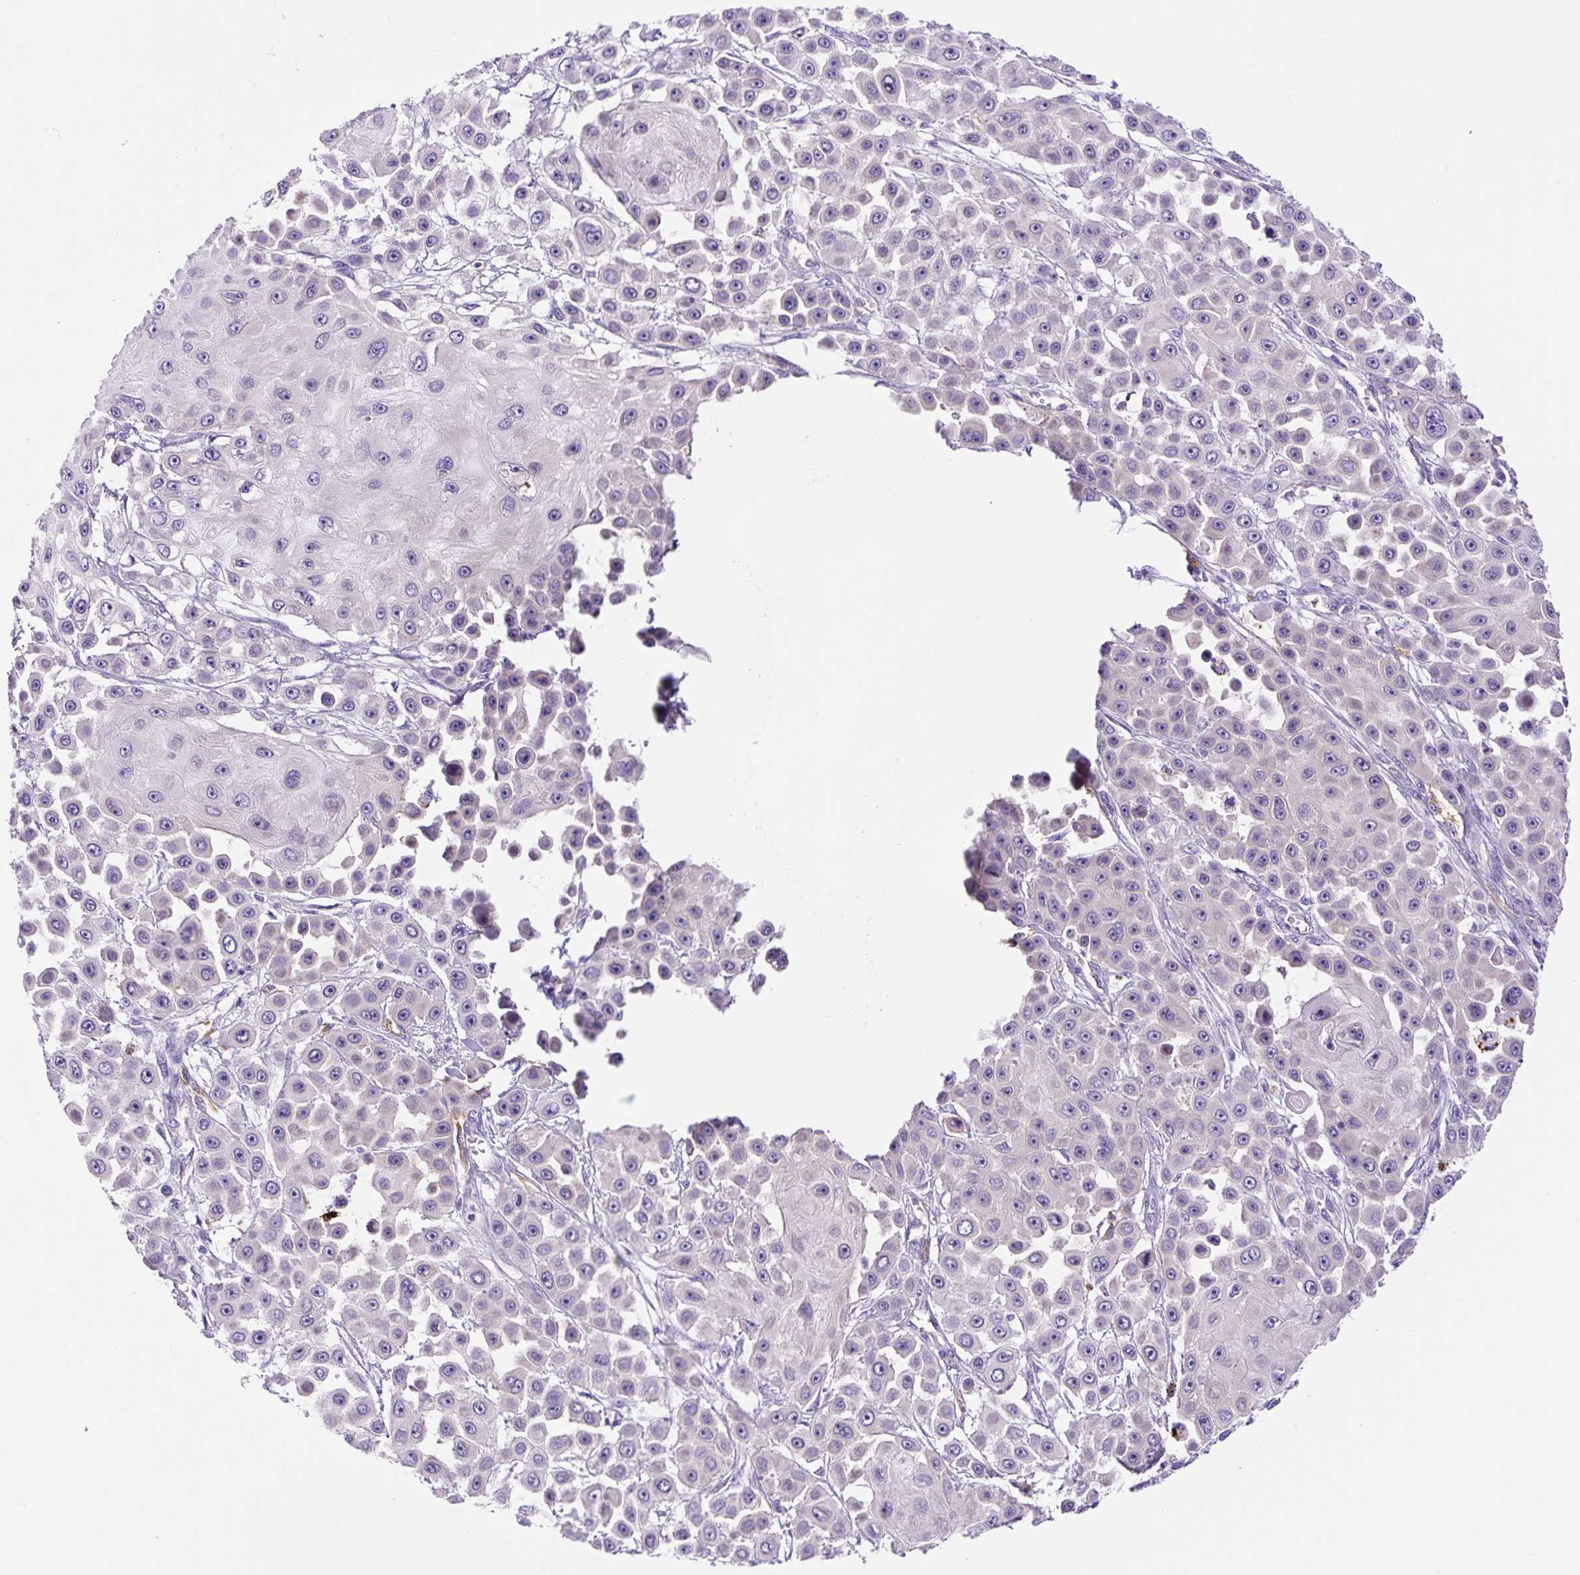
{"staining": {"intensity": "negative", "quantity": "none", "location": "none"}, "tissue": "skin cancer", "cell_type": "Tumor cells", "image_type": "cancer", "snomed": [{"axis": "morphology", "description": "Squamous cell carcinoma, NOS"}, {"axis": "topography", "description": "Skin"}], "caption": "Skin squamous cell carcinoma stained for a protein using immunohistochemistry demonstrates no positivity tumor cells.", "gene": "ASB4", "patient": {"sex": "male", "age": 67}}